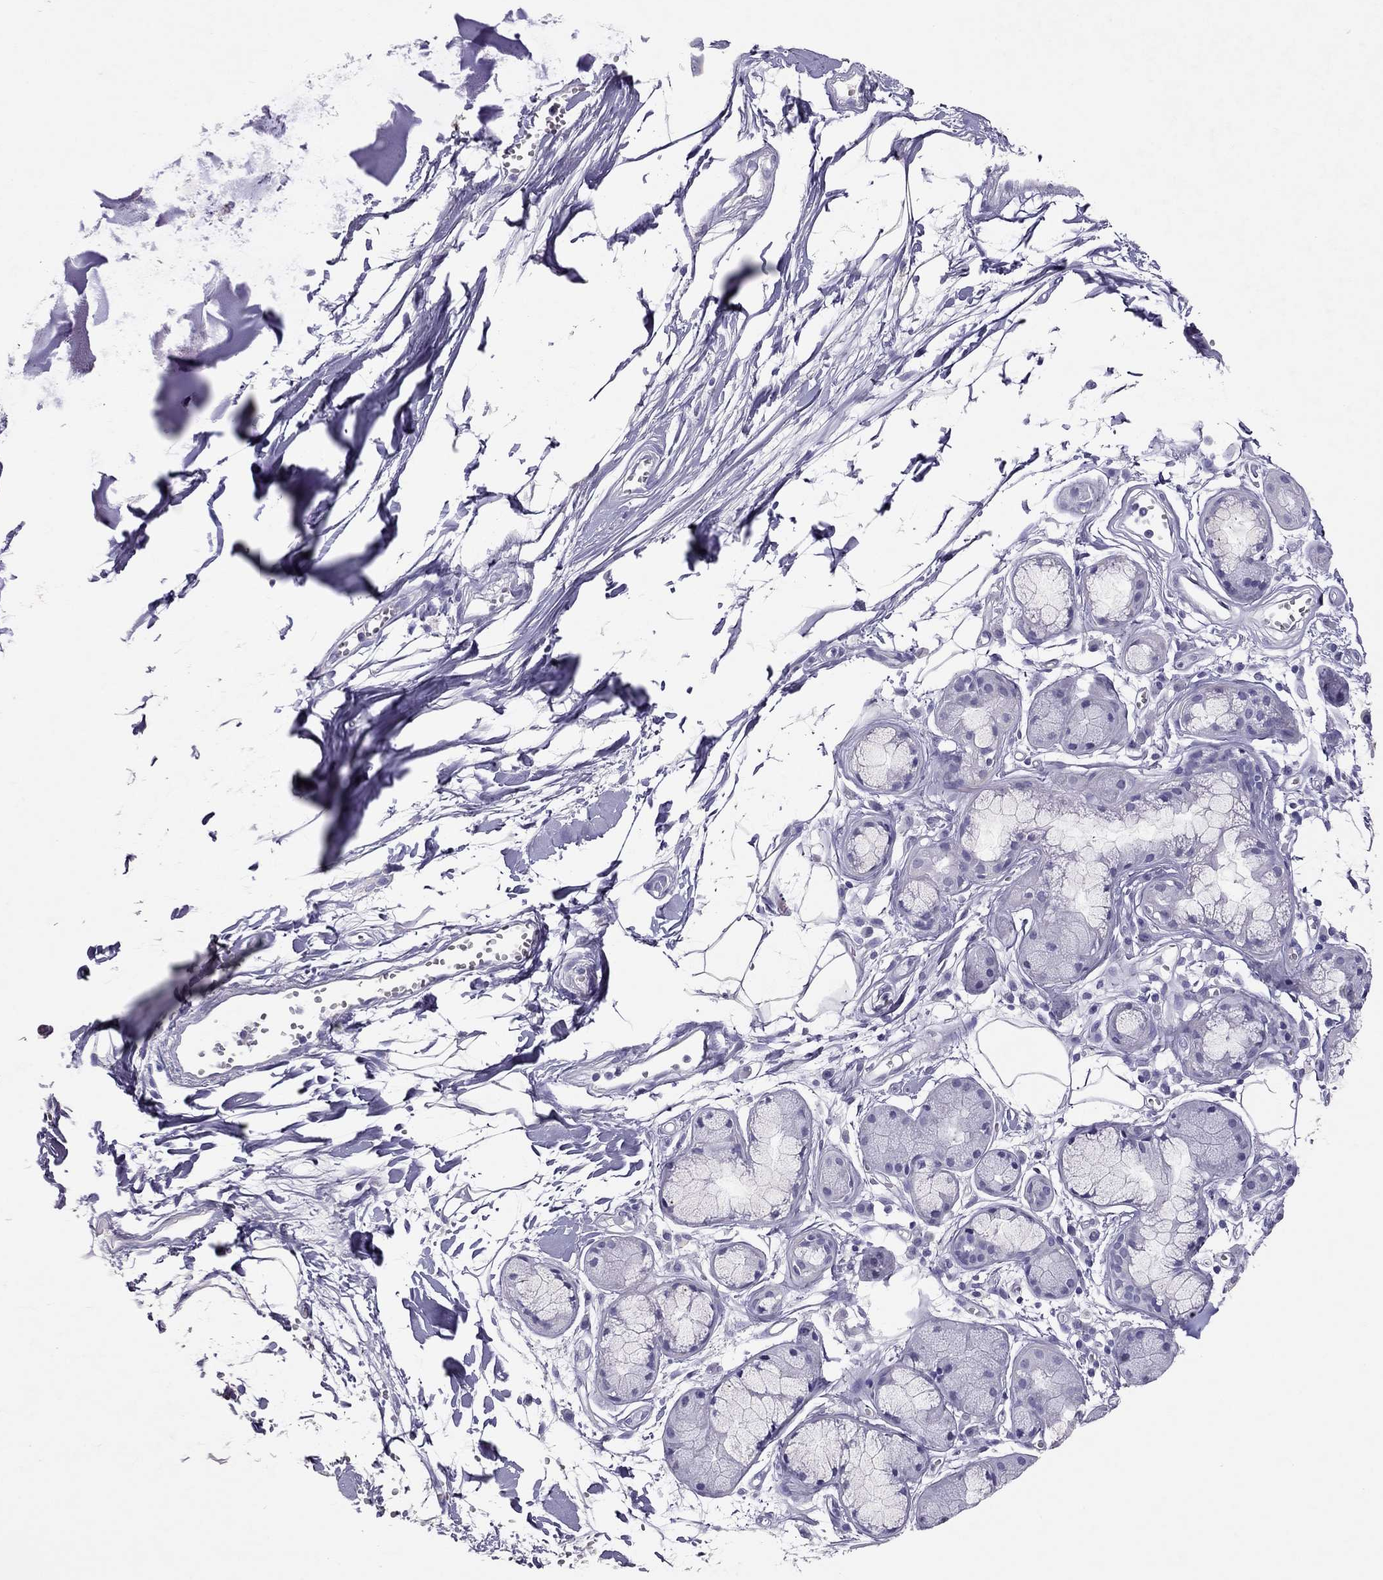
{"staining": {"intensity": "negative", "quantity": "none", "location": "none"}, "tissue": "soft tissue", "cell_type": "Fibroblasts", "image_type": "normal", "snomed": [{"axis": "morphology", "description": "Normal tissue, NOS"}, {"axis": "morphology", "description": "Squamous cell carcinoma, NOS"}, {"axis": "topography", "description": "Cartilage tissue"}, {"axis": "topography", "description": "Lung"}], "caption": "DAB immunohistochemical staining of normal human soft tissue exhibits no significant staining in fibroblasts. Brightfield microscopy of immunohistochemistry (IHC) stained with DAB (3,3'-diaminobenzidine) (brown) and hematoxylin (blue), captured at high magnification.", "gene": "PSMB11", "patient": {"sex": "male", "age": 66}}